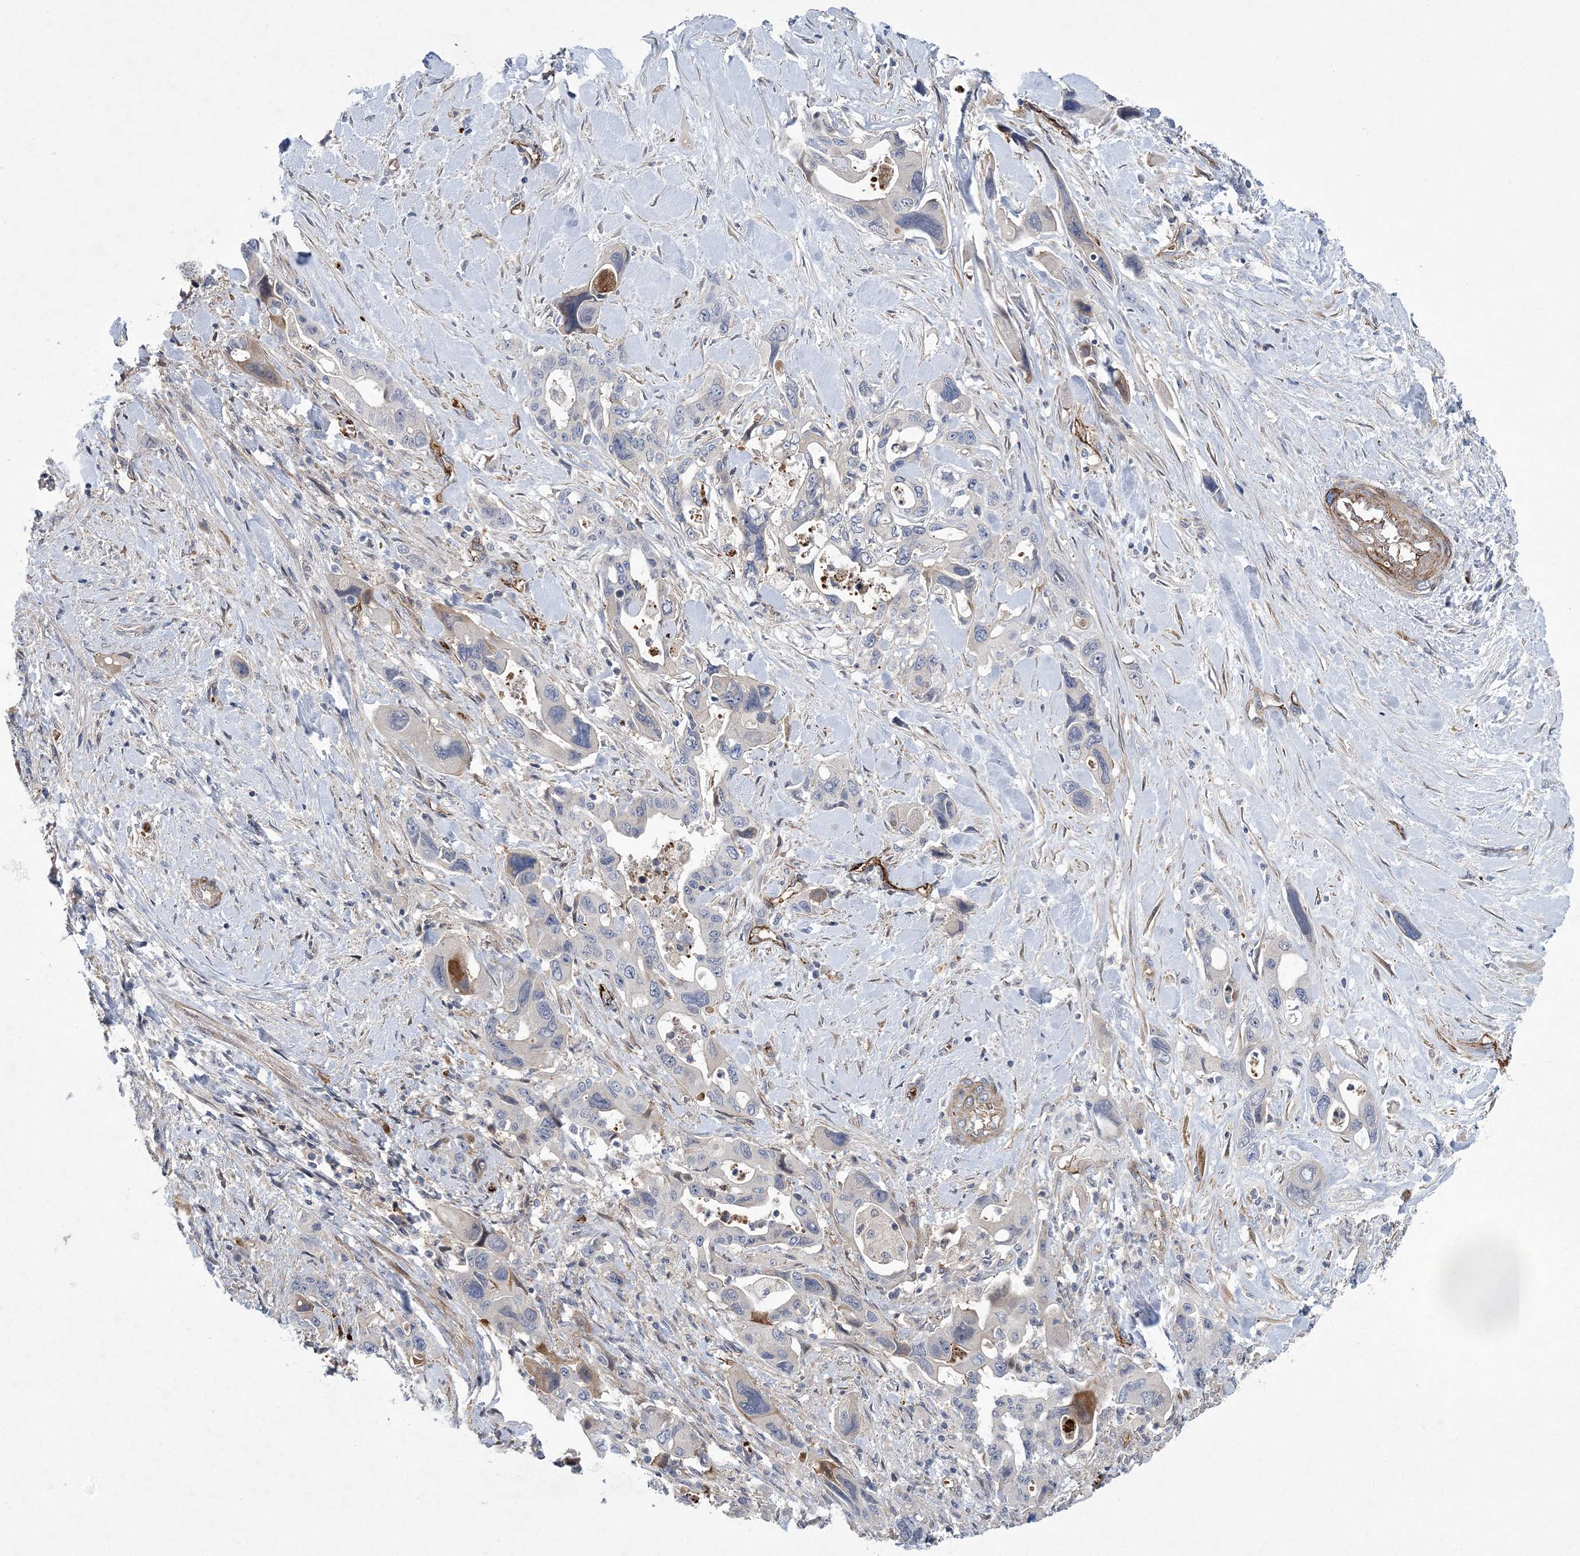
{"staining": {"intensity": "negative", "quantity": "none", "location": "none"}, "tissue": "pancreatic cancer", "cell_type": "Tumor cells", "image_type": "cancer", "snomed": [{"axis": "morphology", "description": "Adenocarcinoma, NOS"}, {"axis": "topography", "description": "Pancreas"}], "caption": "Adenocarcinoma (pancreatic) was stained to show a protein in brown. There is no significant staining in tumor cells.", "gene": "CALN1", "patient": {"sex": "male", "age": 46}}